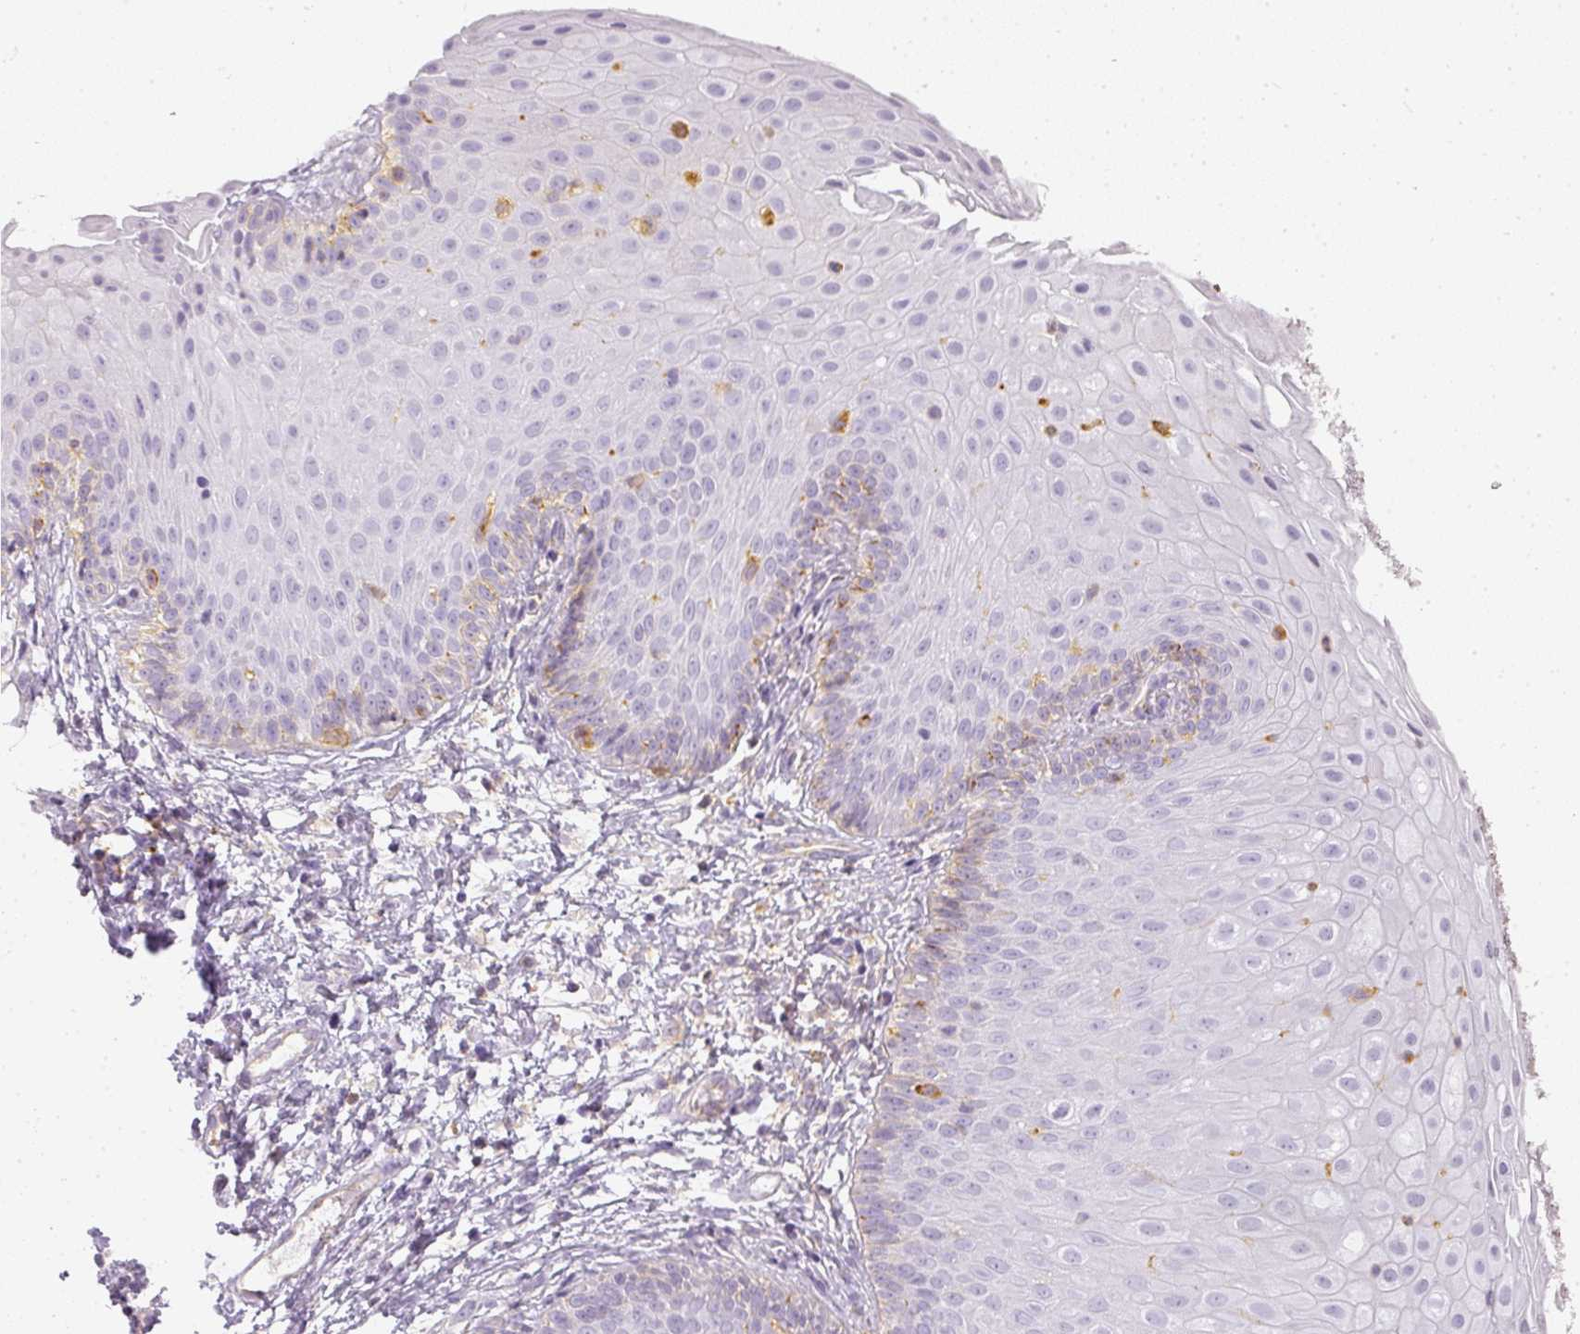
{"staining": {"intensity": "negative", "quantity": "none", "location": "none"}, "tissue": "skin", "cell_type": "Epidermal cells", "image_type": "normal", "snomed": [{"axis": "morphology", "description": "Normal tissue, NOS"}, {"axis": "topography", "description": "Anal"}], "caption": "Epidermal cells are negative for brown protein staining in benign skin. (Brightfield microscopy of DAB immunohistochemistry at high magnification).", "gene": "TMEM42", "patient": {"sex": "male", "age": 80}}